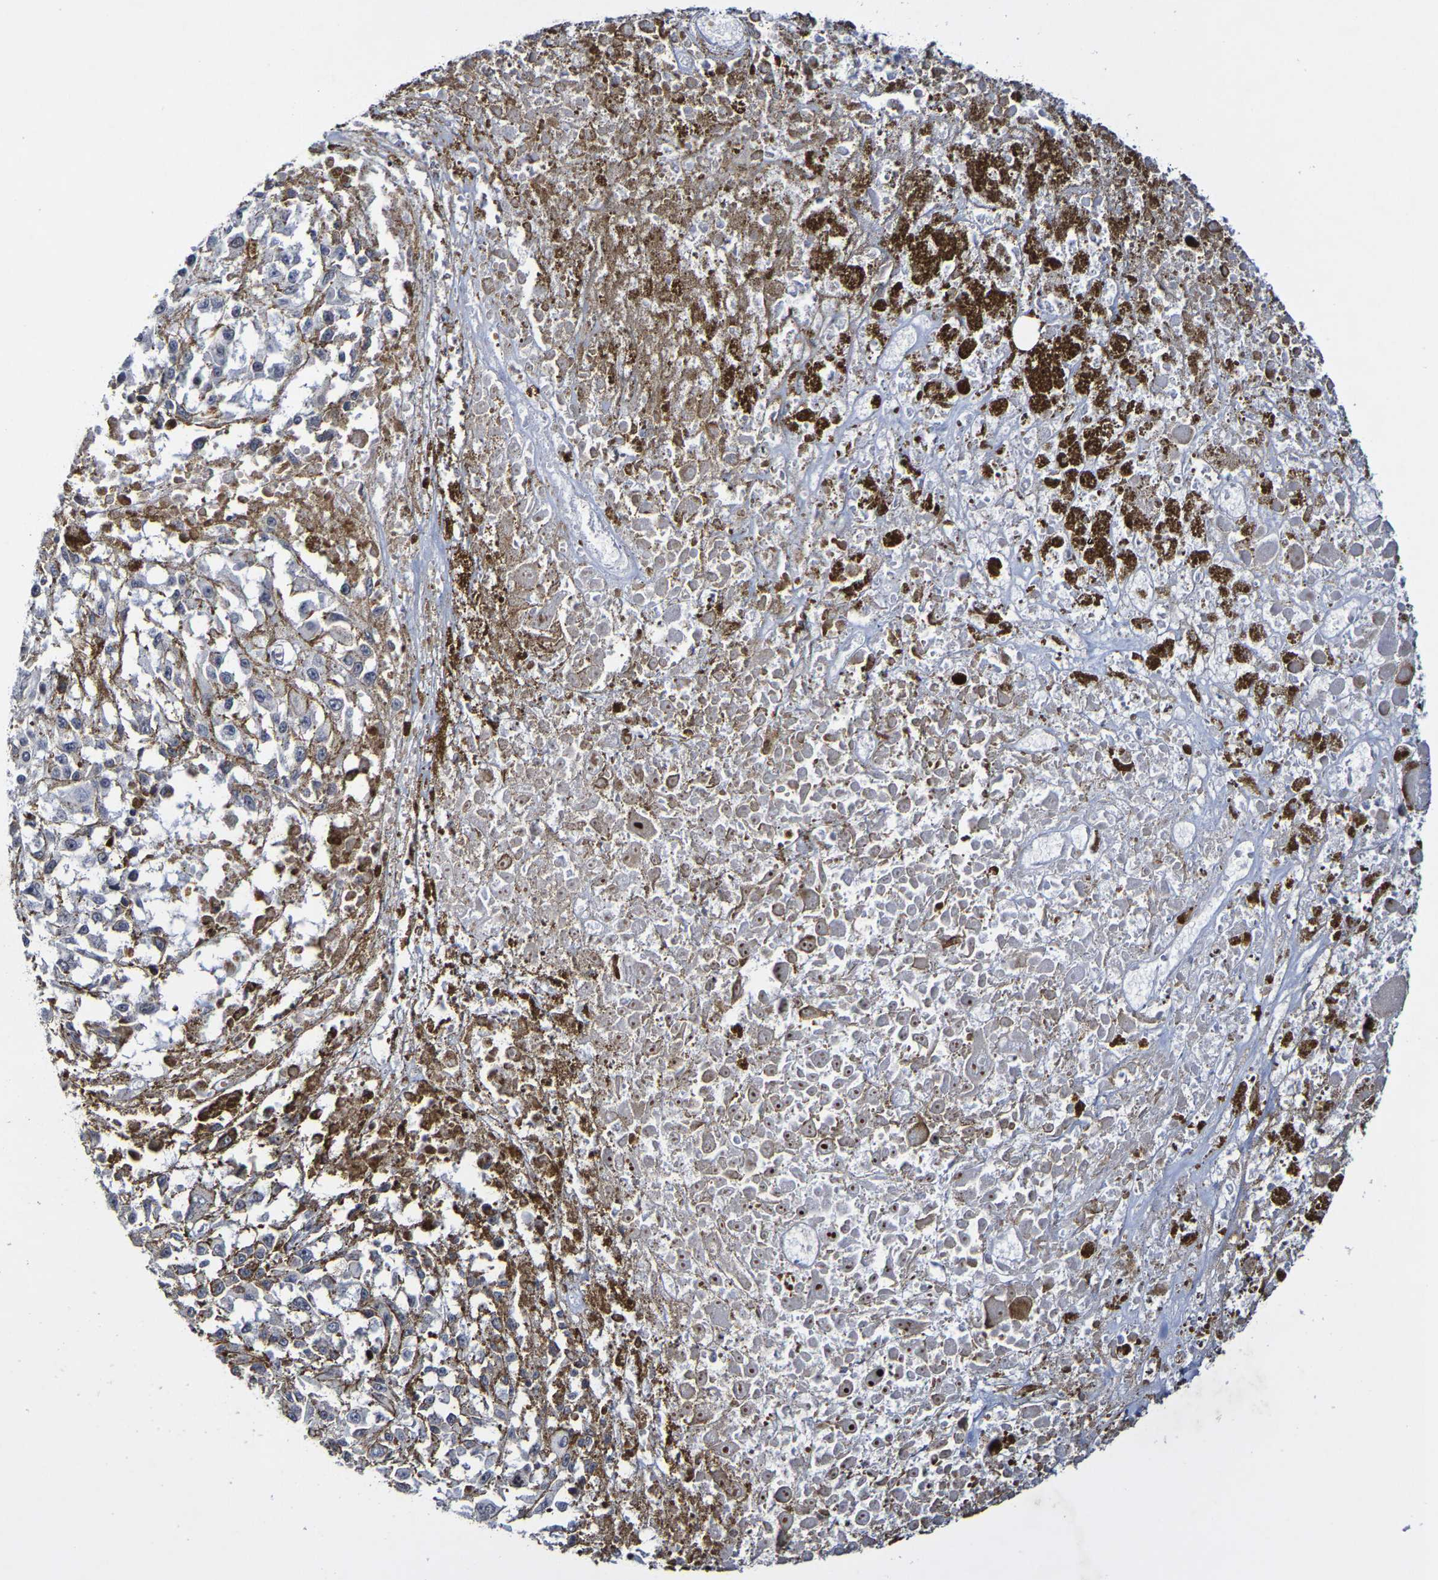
{"staining": {"intensity": "negative", "quantity": "none", "location": "none"}, "tissue": "melanoma", "cell_type": "Tumor cells", "image_type": "cancer", "snomed": [{"axis": "morphology", "description": "Malignant melanoma, Metastatic site"}, {"axis": "topography", "description": "Lymph node"}], "caption": "Malignant melanoma (metastatic site) was stained to show a protein in brown. There is no significant expression in tumor cells.", "gene": "ATF4", "patient": {"sex": "male", "age": 59}}